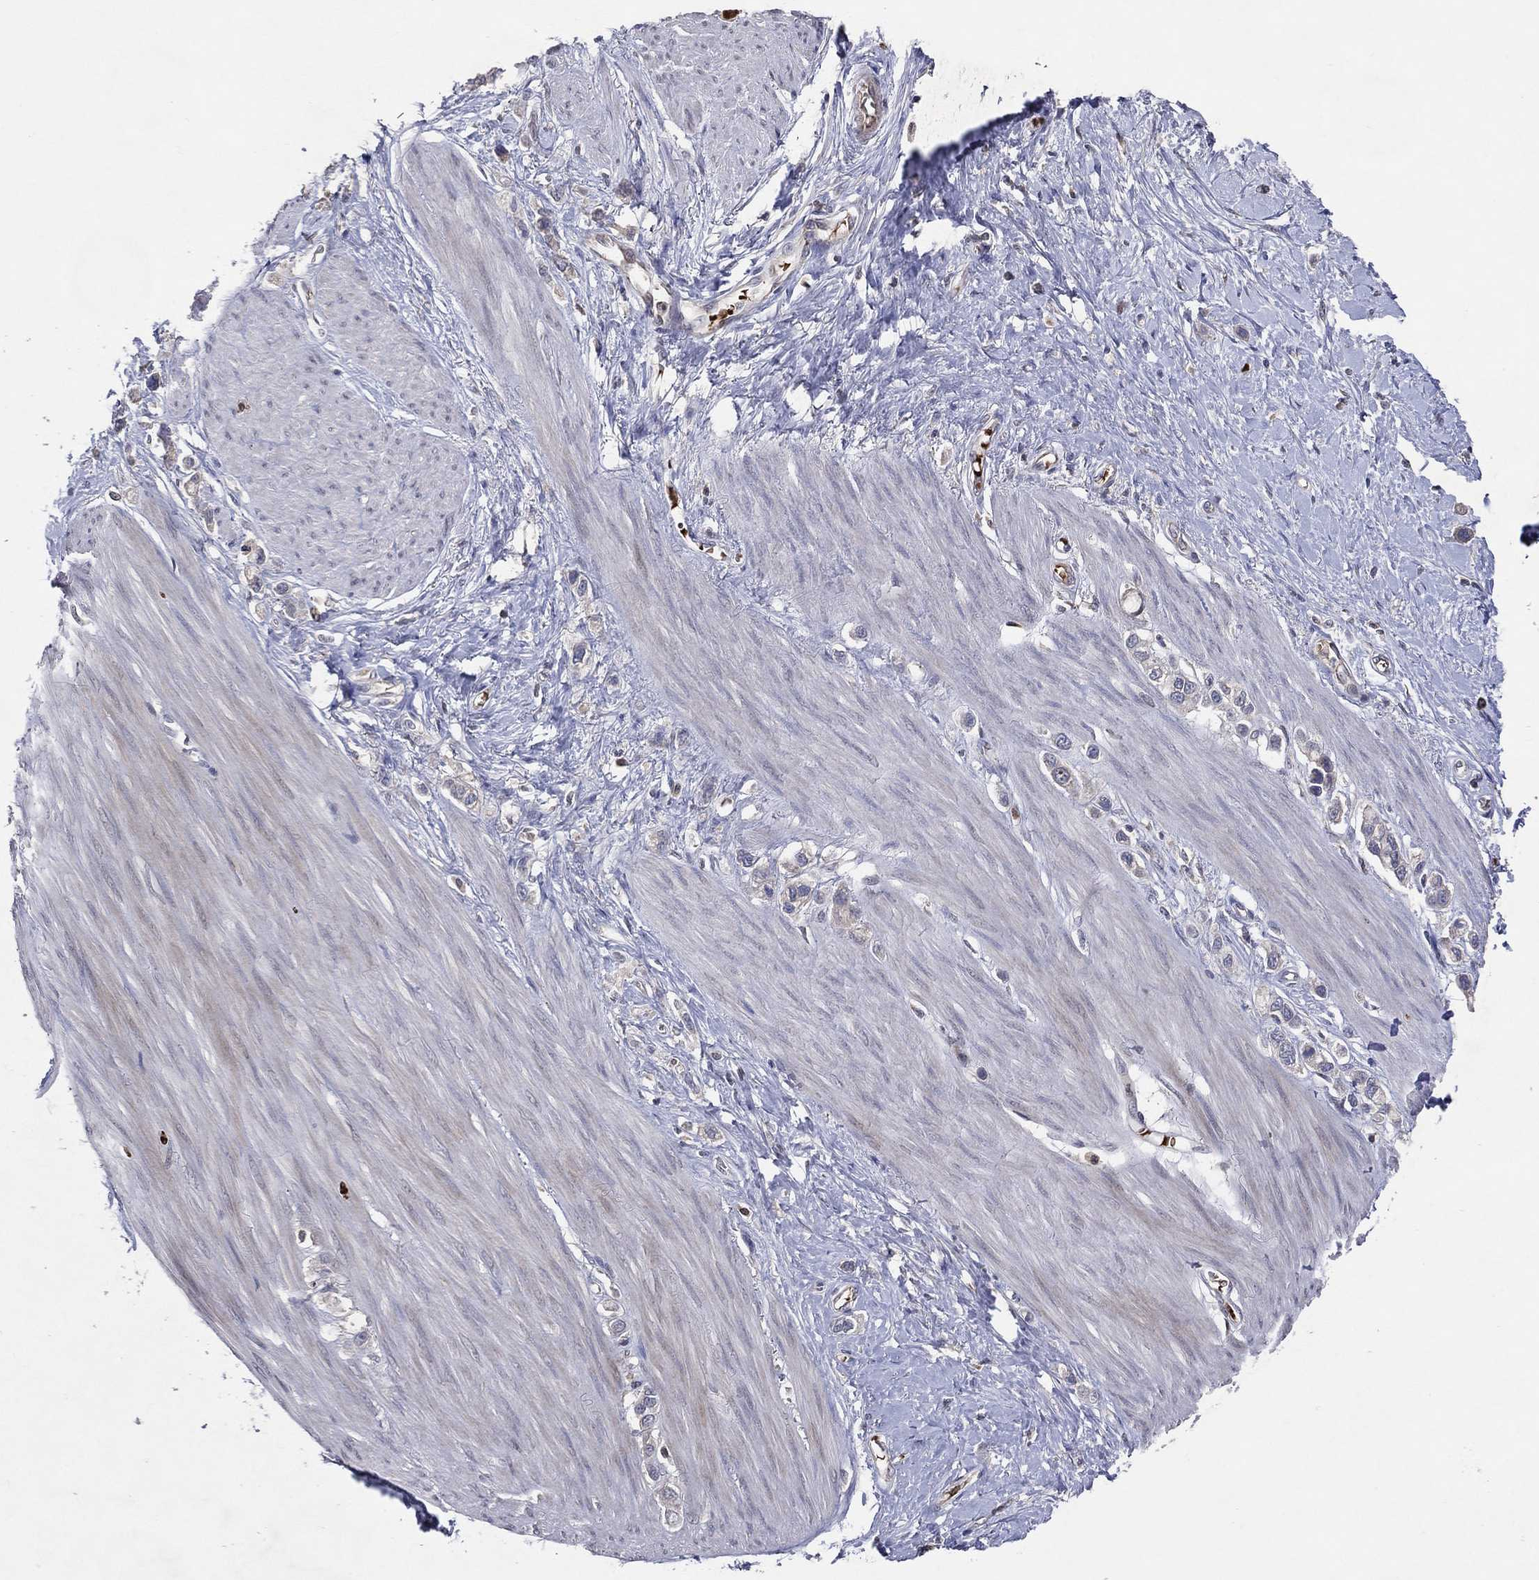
{"staining": {"intensity": "negative", "quantity": "none", "location": "none"}, "tissue": "stomach cancer", "cell_type": "Tumor cells", "image_type": "cancer", "snomed": [{"axis": "morphology", "description": "Normal tissue, NOS"}, {"axis": "morphology", "description": "Adenocarcinoma, NOS"}, {"axis": "morphology", "description": "Adenocarcinoma, High grade"}, {"axis": "topography", "description": "Stomach, upper"}, {"axis": "topography", "description": "Stomach"}], "caption": "The image shows no staining of tumor cells in stomach cancer.", "gene": "DNAH7", "patient": {"sex": "female", "age": 65}}